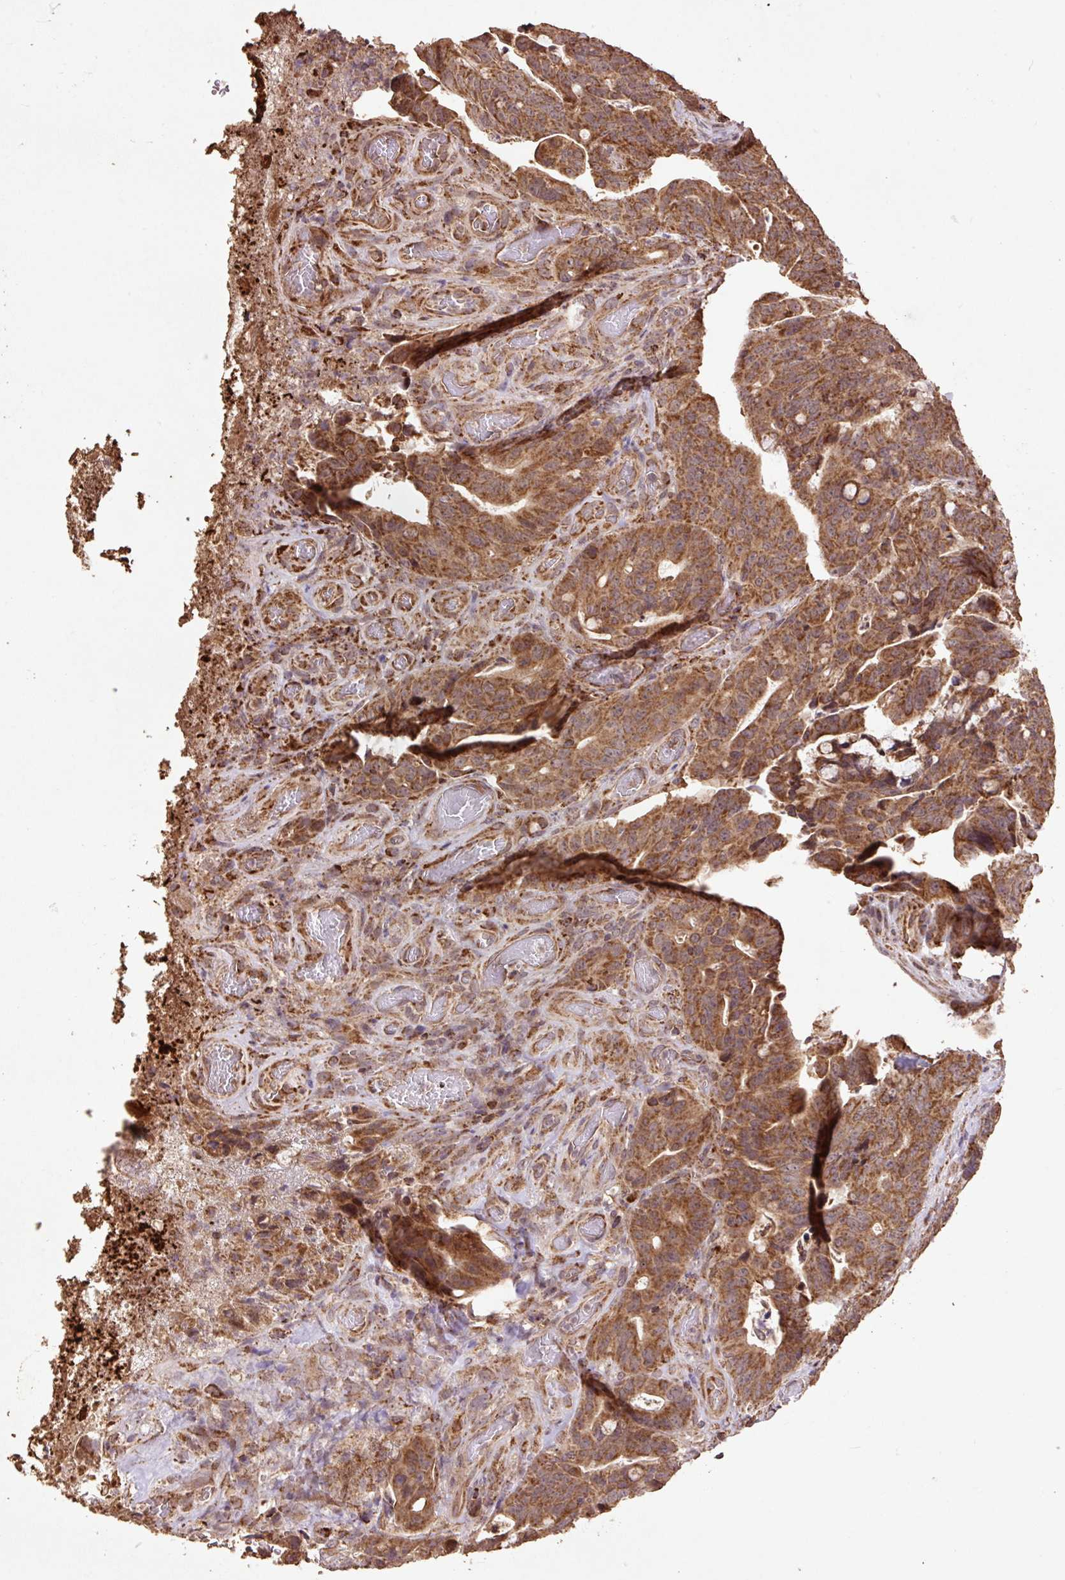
{"staining": {"intensity": "moderate", "quantity": ">75%", "location": "cytoplasmic/membranous"}, "tissue": "colorectal cancer", "cell_type": "Tumor cells", "image_type": "cancer", "snomed": [{"axis": "morphology", "description": "Adenocarcinoma, NOS"}, {"axis": "topography", "description": "Colon"}], "caption": "A micrograph of colorectal cancer (adenocarcinoma) stained for a protein displays moderate cytoplasmic/membranous brown staining in tumor cells. (DAB (3,3'-diaminobenzidine) IHC, brown staining for protein, blue staining for nuclei).", "gene": "ATP5F1A", "patient": {"sex": "female", "age": 82}}